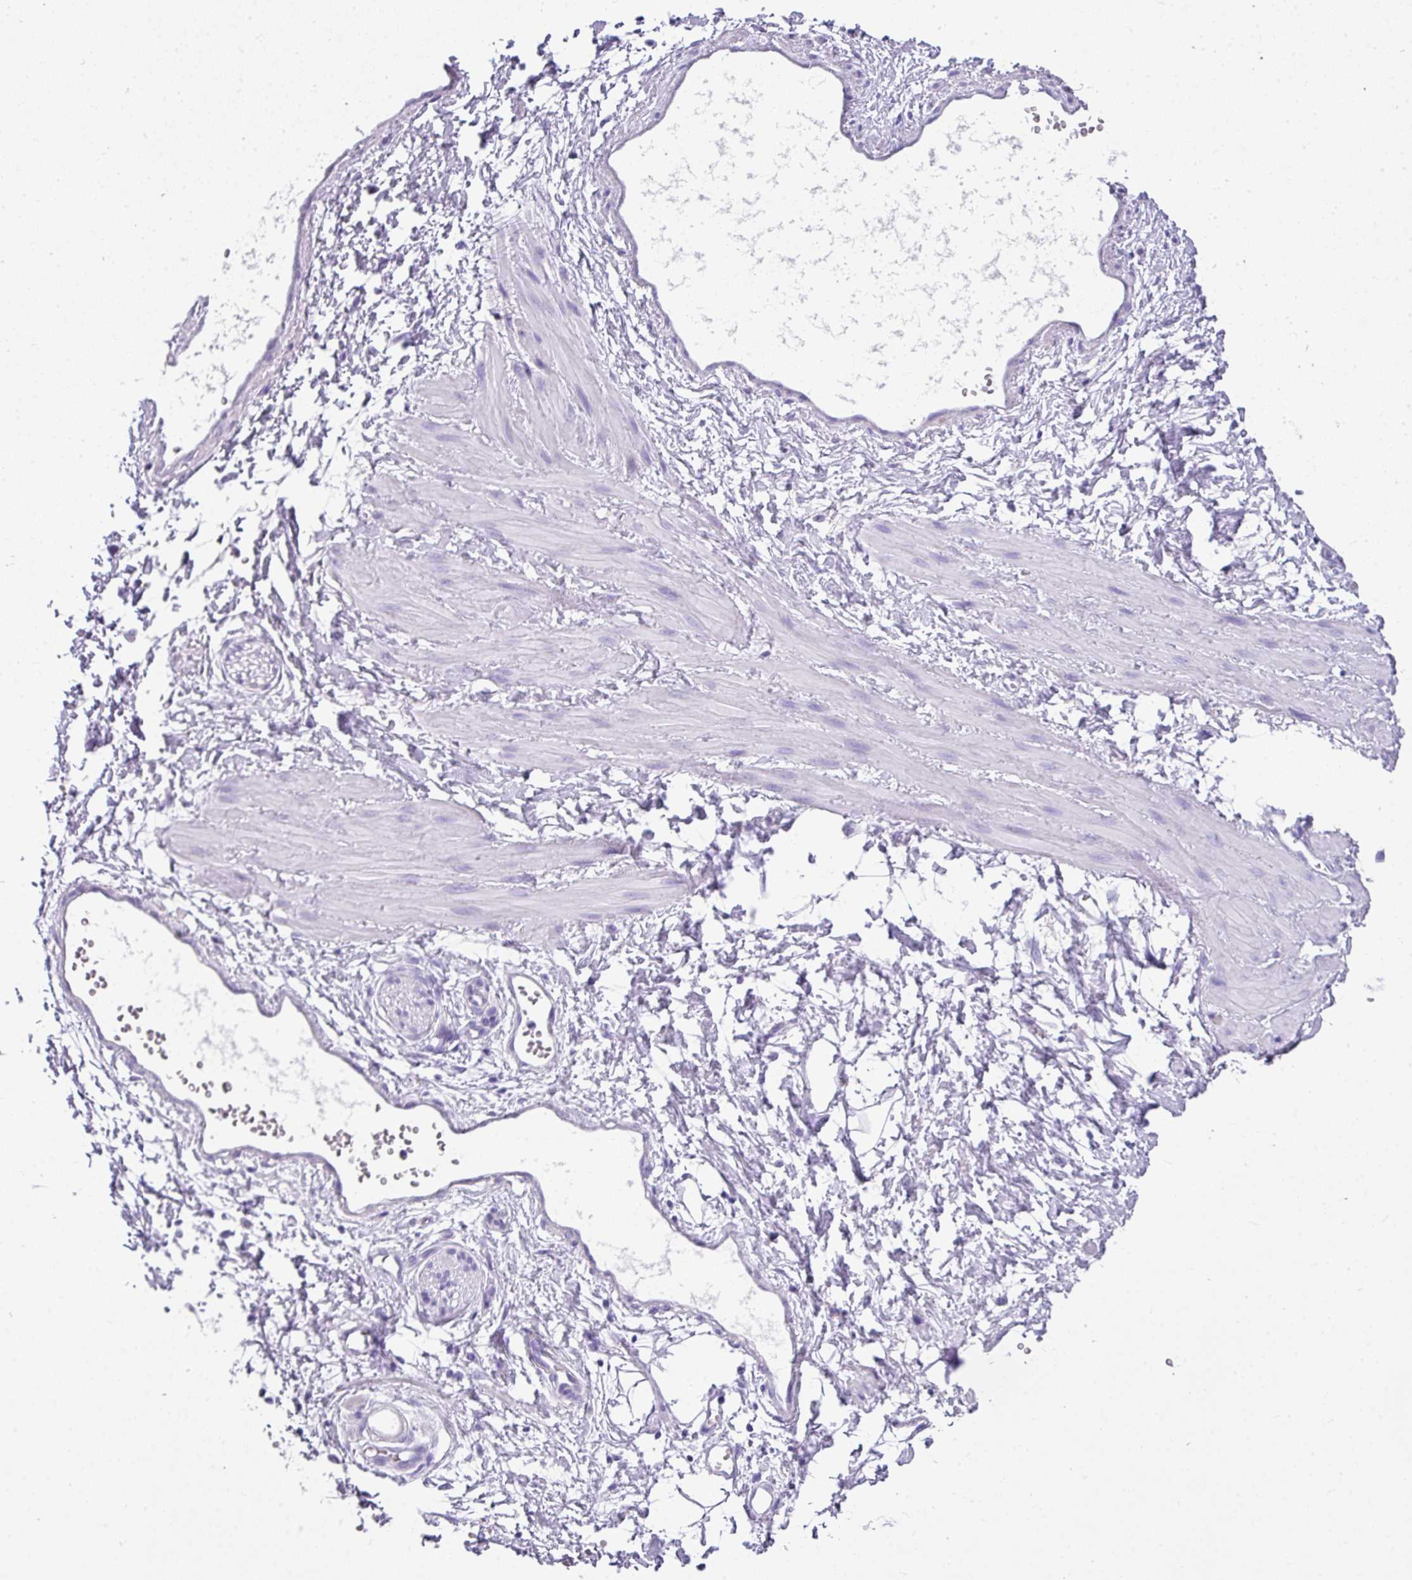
{"staining": {"intensity": "negative", "quantity": "none", "location": "none"}, "tissue": "adipose tissue", "cell_type": "Adipocytes", "image_type": "normal", "snomed": [{"axis": "morphology", "description": "Normal tissue, NOS"}, {"axis": "topography", "description": "Prostate"}, {"axis": "topography", "description": "Peripheral nerve tissue"}], "caption": "An immunohistochemistry (IHC) micrograph of benign adipose tissue is shown. There is no staining in adipocytes of adipose tissue. (DAB (3,3'-diaminobenzidine) IHC visualized using brightfield microscopy, high magnification).", "gene": "PALS2", "patient": {"sex": "male", "age": 55}}